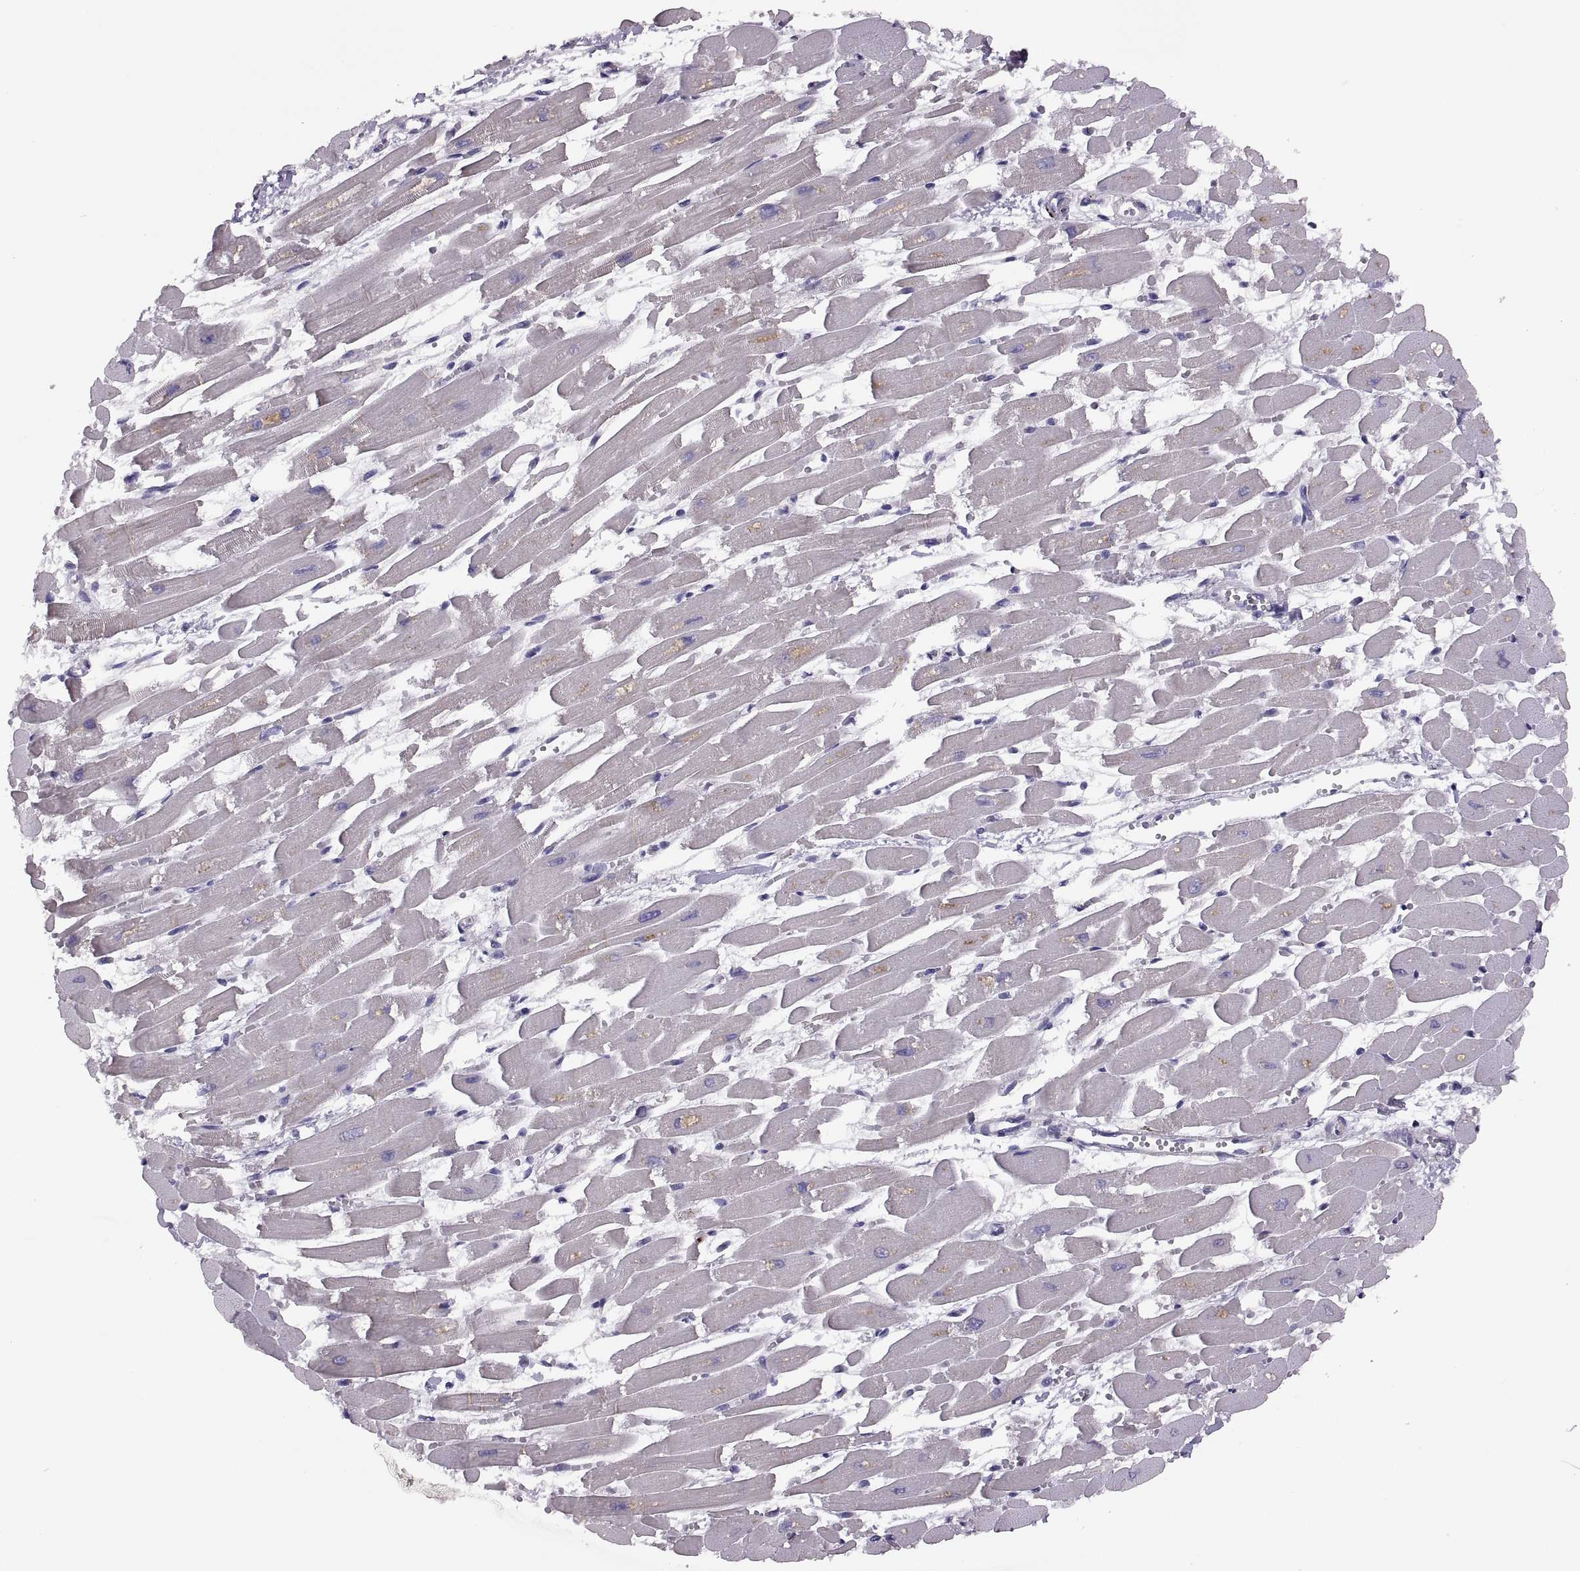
{"staining": {"intensity": "negative", "quantity": "none", "location": "none"}, "tissue": "heart muscle", "cell_type": "Cardiomyocytes", "image_type": "normal", "snomed": [{"axis": "morphology", "description": "Normal tissue, NOS"}, {"axis": "topography", "description": "Heart"}], "caption": "This is an immunohistochemistry photomicrograph of unremarkable human heart muscle. There is no staining in cardiomyocytes.", "gene": "ADH6", "patient": {"sex": "female", "age": 52}}